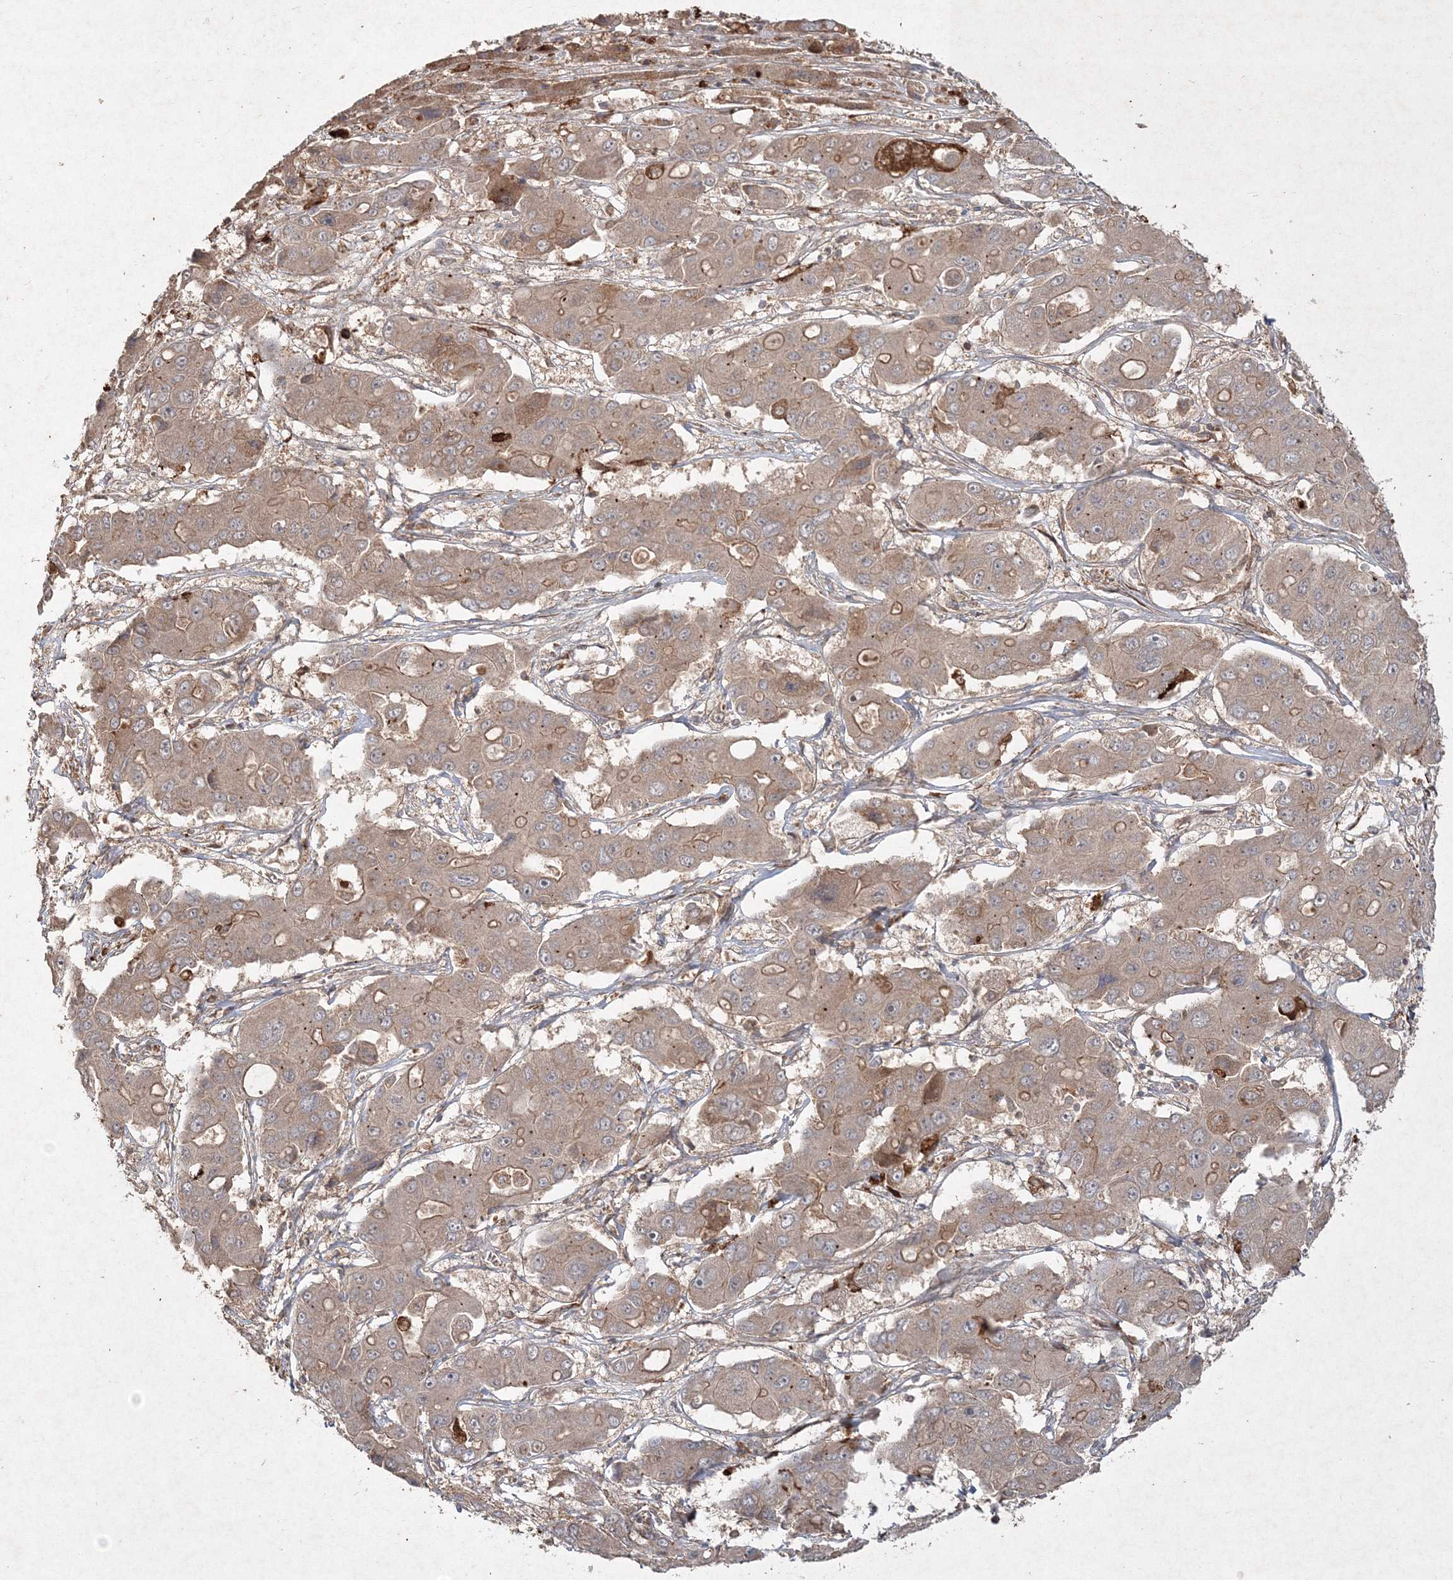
{"staining": {"intensity": "moderate", "quantity": "<25%", "location": "cytoplasmic/membranous"}, "tissue": "liver cancer", "cell_type": "Tumor cells", "image_type": "cancer", "snomed": [{"axis": "morphology", "description": "Cholangiocarcinoma"}, {"axis": "topography", "description": "Liver"}], "caption": "Immunohistochemistry photomicrograph of human liver cancer stained for a protein (brown), which displays low levels of moderate cytoplasmic/membranous expression in approximately <25% of tumor cells.", "gene": "SPRY1", "patient": {"sex": "male", "age": 67}}